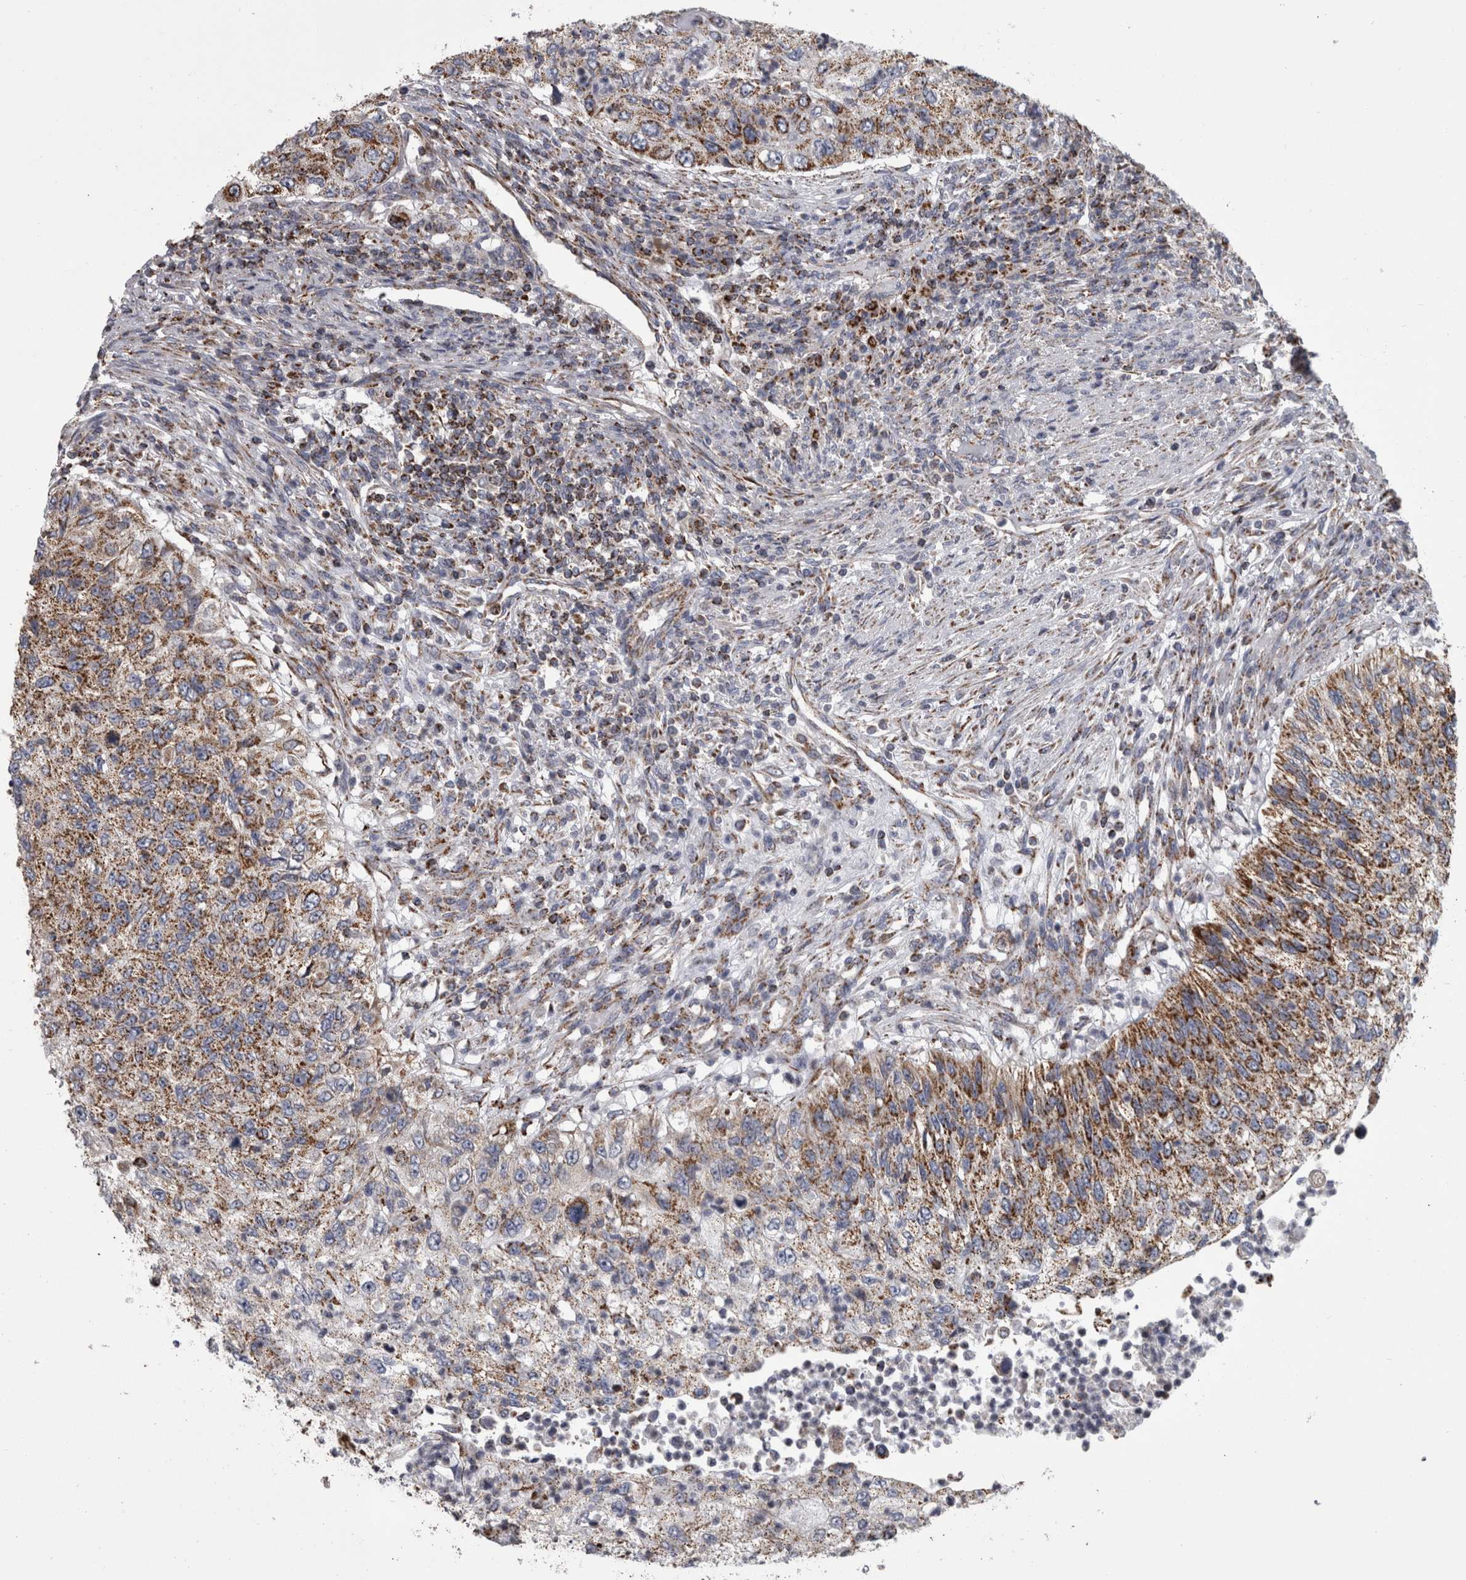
{"staining": {"intensity": "moderate", "quantity": ">75%", "location": "cytoplasmic/membranous"}, "tissue": "urothelial cancer", "cell_type": "Tumor cells", "image_type": "cancer", "snomed": [{"axis": "morphology", "description": "Urothelial carcinoma, High grade"}, {"axis": "topography", "description": "Urinary bladder"}], "caption": "Urothelial carcinoma (high-grade) was stained to show a protein in brown. There is medium levels of moderate cytoplasmic/membranous expression in about >75% of tumor cells. Nuclei are stained in blue.", "gene": "MDH2", "patient": {"sex": "female", "age": 60}}